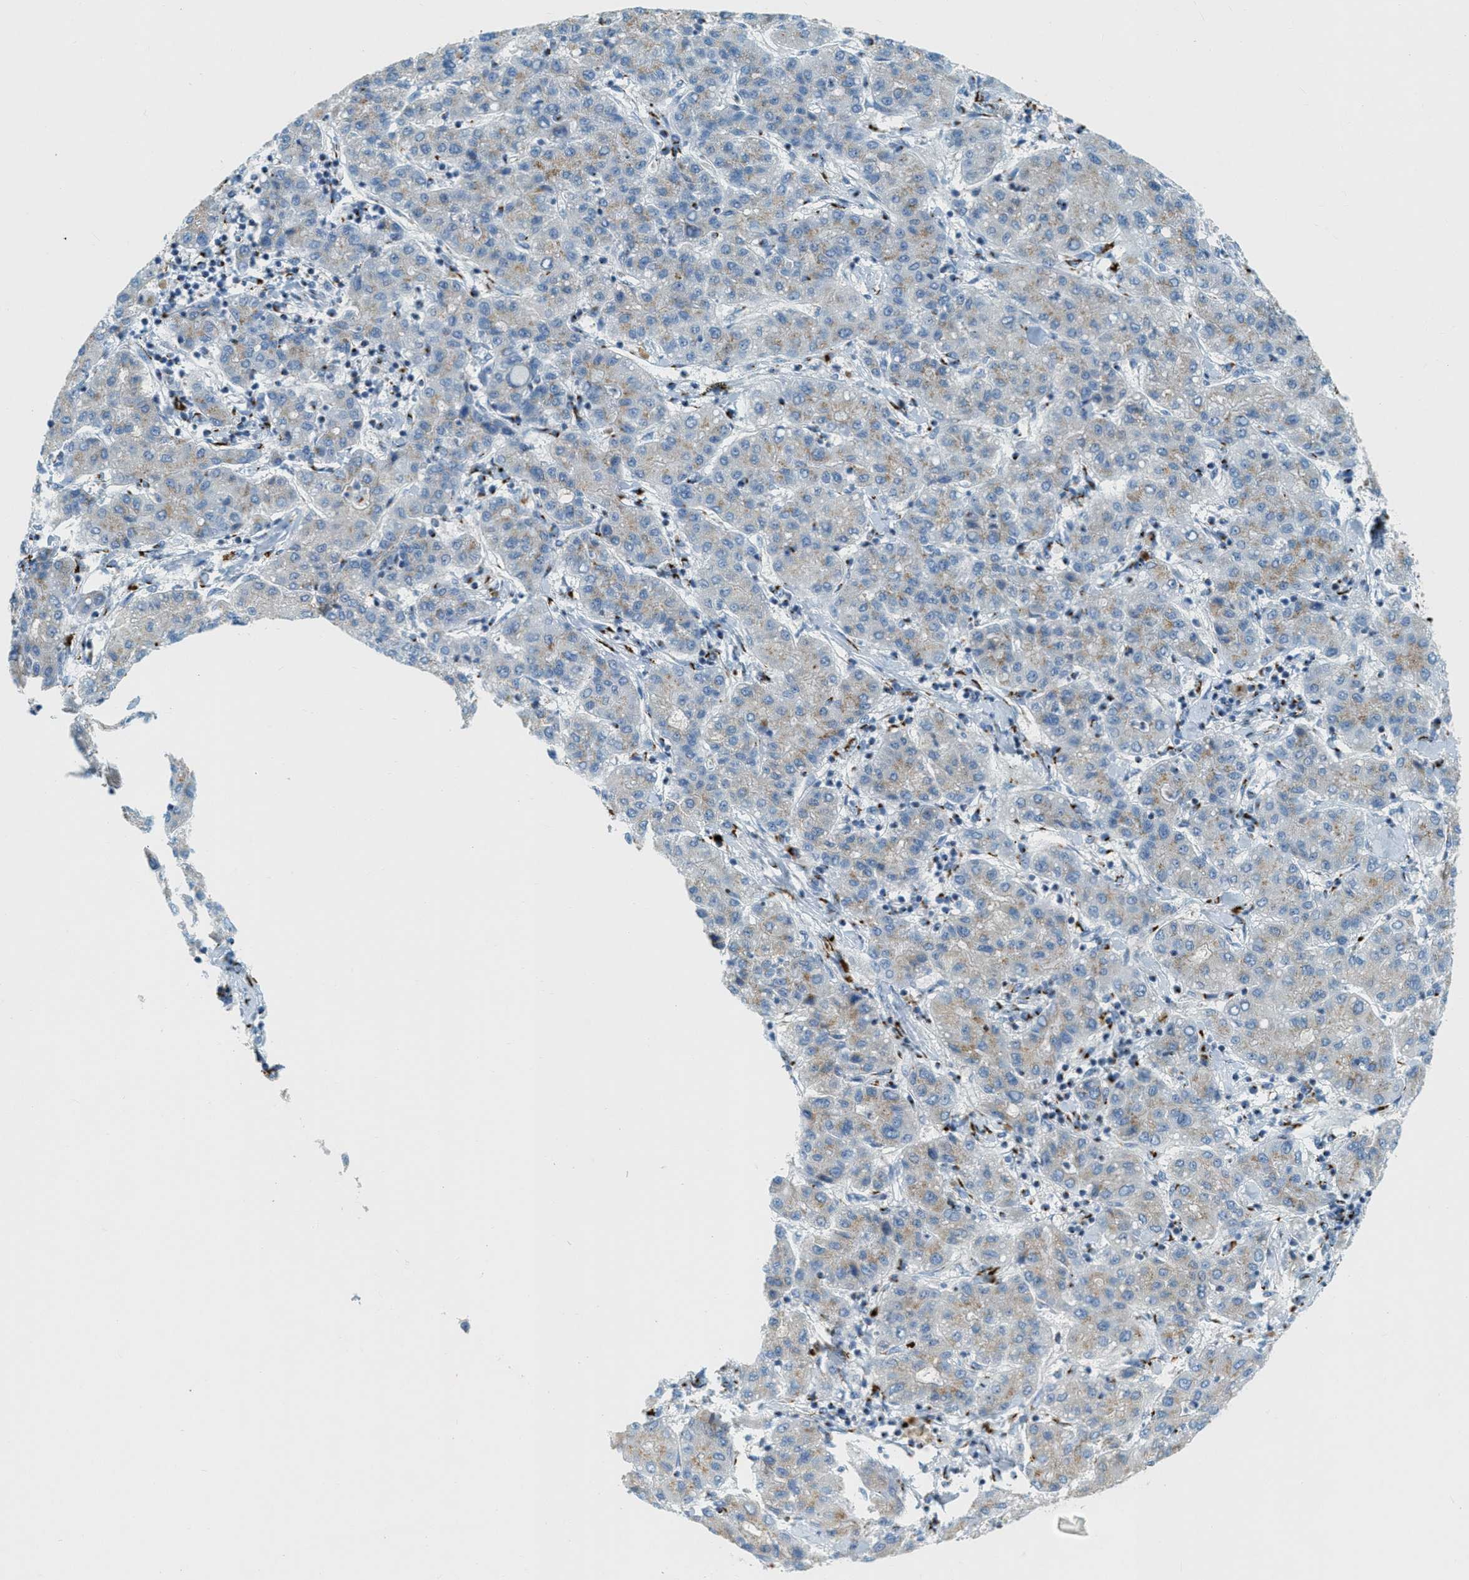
{"staining": {"intensity": "weak", "quantity": "<25%", "location": "cytoplasmic/membranous"}, "tissue": "liver cancer", "cell_type": "Tumor cells", "image_type": "cancer", "snomed": [{"axis": "morphology", "description": "Carcinoma, Hepatocellular, NOS"}, {"axis": "topography", "description": "Liver"}], "caption": "An immunohistochemistry micrograph of liver cancer is shown. There is no staining in tumor cells of liver cancer.", "gene": "ENTPD4", "patient": {"sex": "male", "age": 65}}